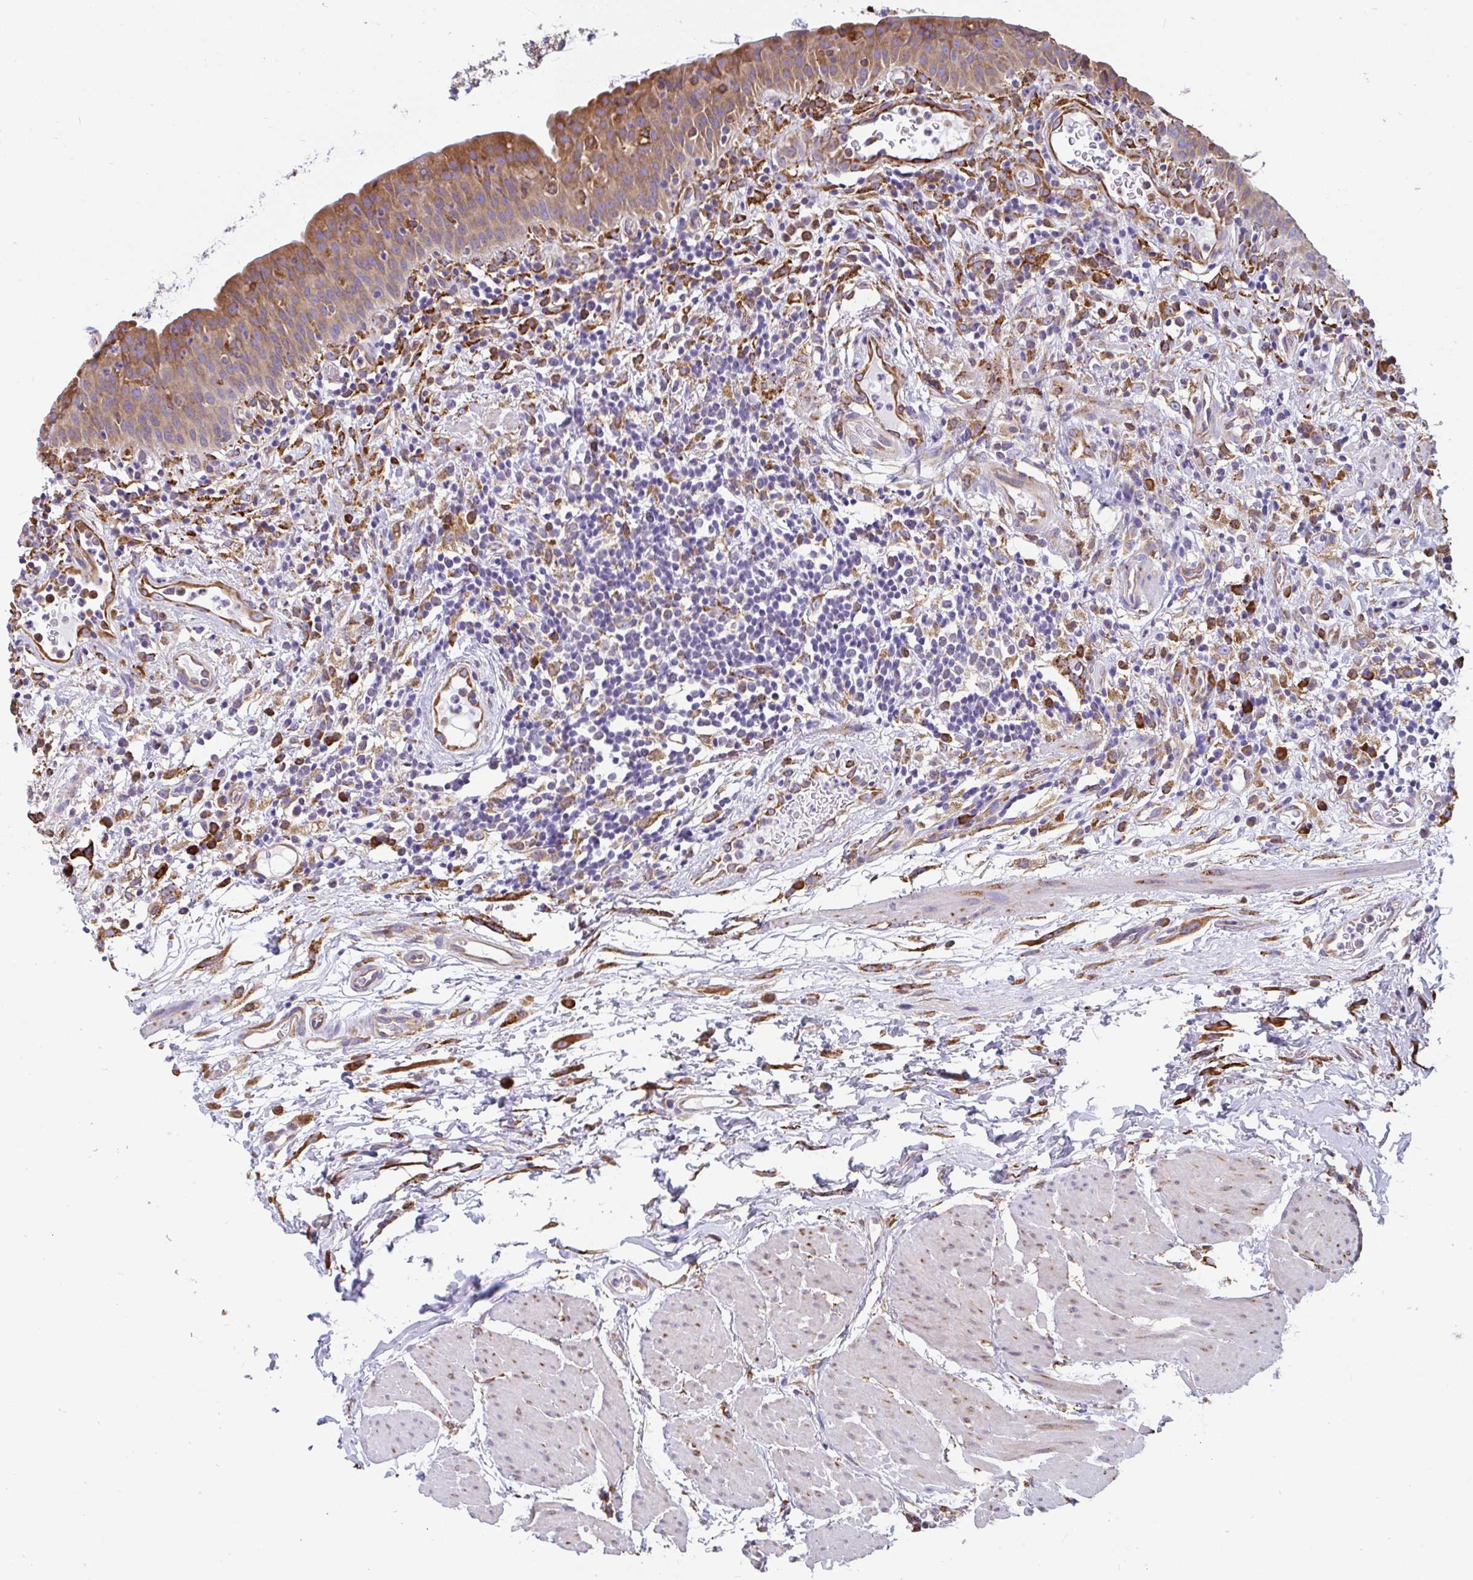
{"staining": {"intensity": "moderate", "quantity": ">75%", "location": "cytoplasmic/membranous"}, "tissue": "urinary bladder", "cell_type": "Urothelial cells", "image_type": "normal", "snomed": [{"axis": "morphology", "description": "Normal tissue, NOS"}, {"axis": "morphology", "description": "Inflammation, NOS"}, {"axis": "topography", "description": "Urinary bladder"}], "caption": "High-magnification brightfield microscopy of benign urinary bladder stained with DAB (brown) and counterstained with hematoxylin (blue). urothelial cells exhibit moderate cytoplasmic/membranous staining is identified in approximately>75% of cells.", "gene": "EML5", "patient": {"sex": "male", "age": 57}}